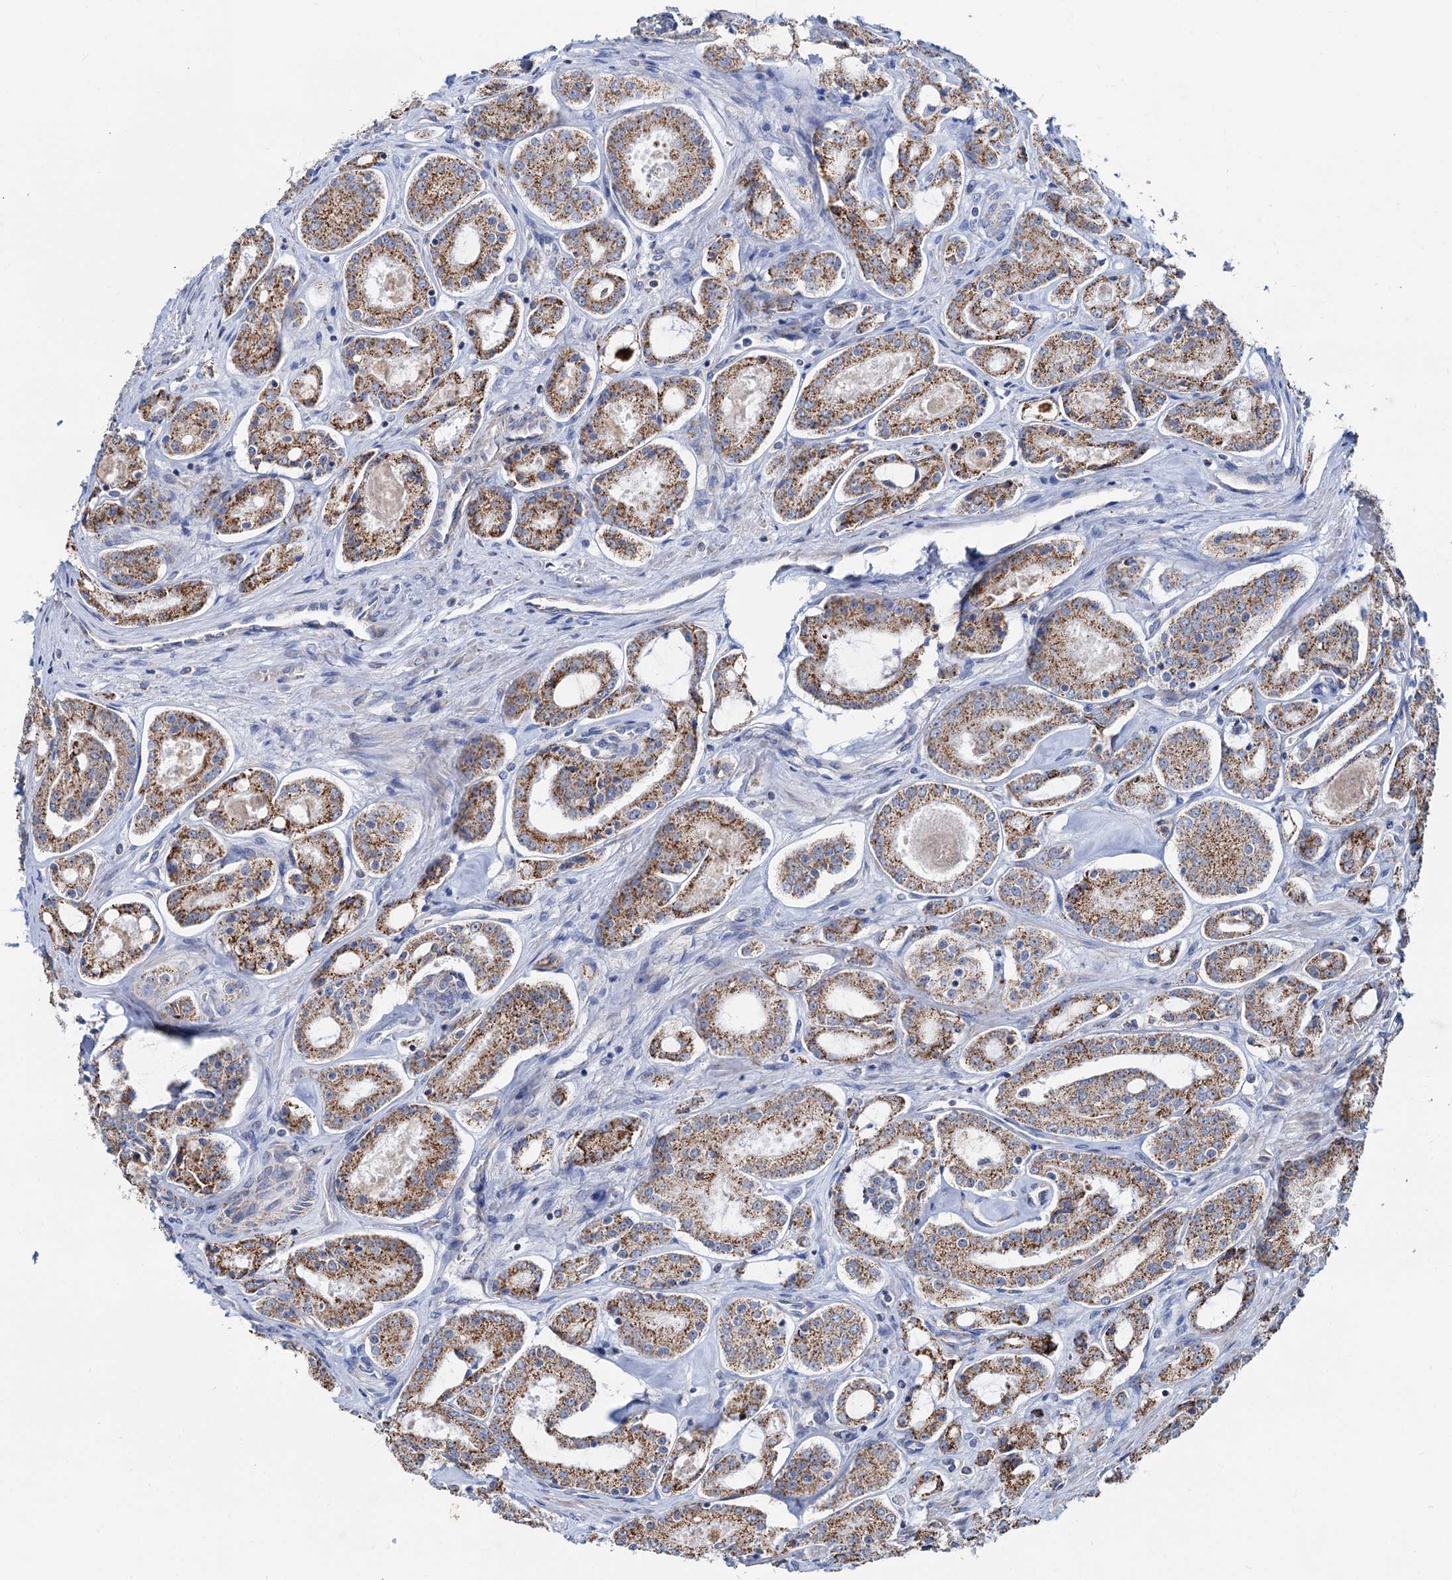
{"staining": {"intensity": "strong", "quantity": ">75%", "location": "cytoplasmic/membranous"}, "tissue": "prostate cancer", "cell_type": "Tumor cells", "image_type": "cancer", "snomed": [{"axis": "morphology", "description": "Adenocarcinoma, Low grade"}, {"axis": "topography", "description": "Prostate"}], "caption": "Tumor cells demonstrate strong cytoplasmic/membranous staining in approximately >75% of cells in prostate adenocarcinoma (low-grade).", "gene": "C2CD3", "patient": {"sex": "male", "age": 68}}